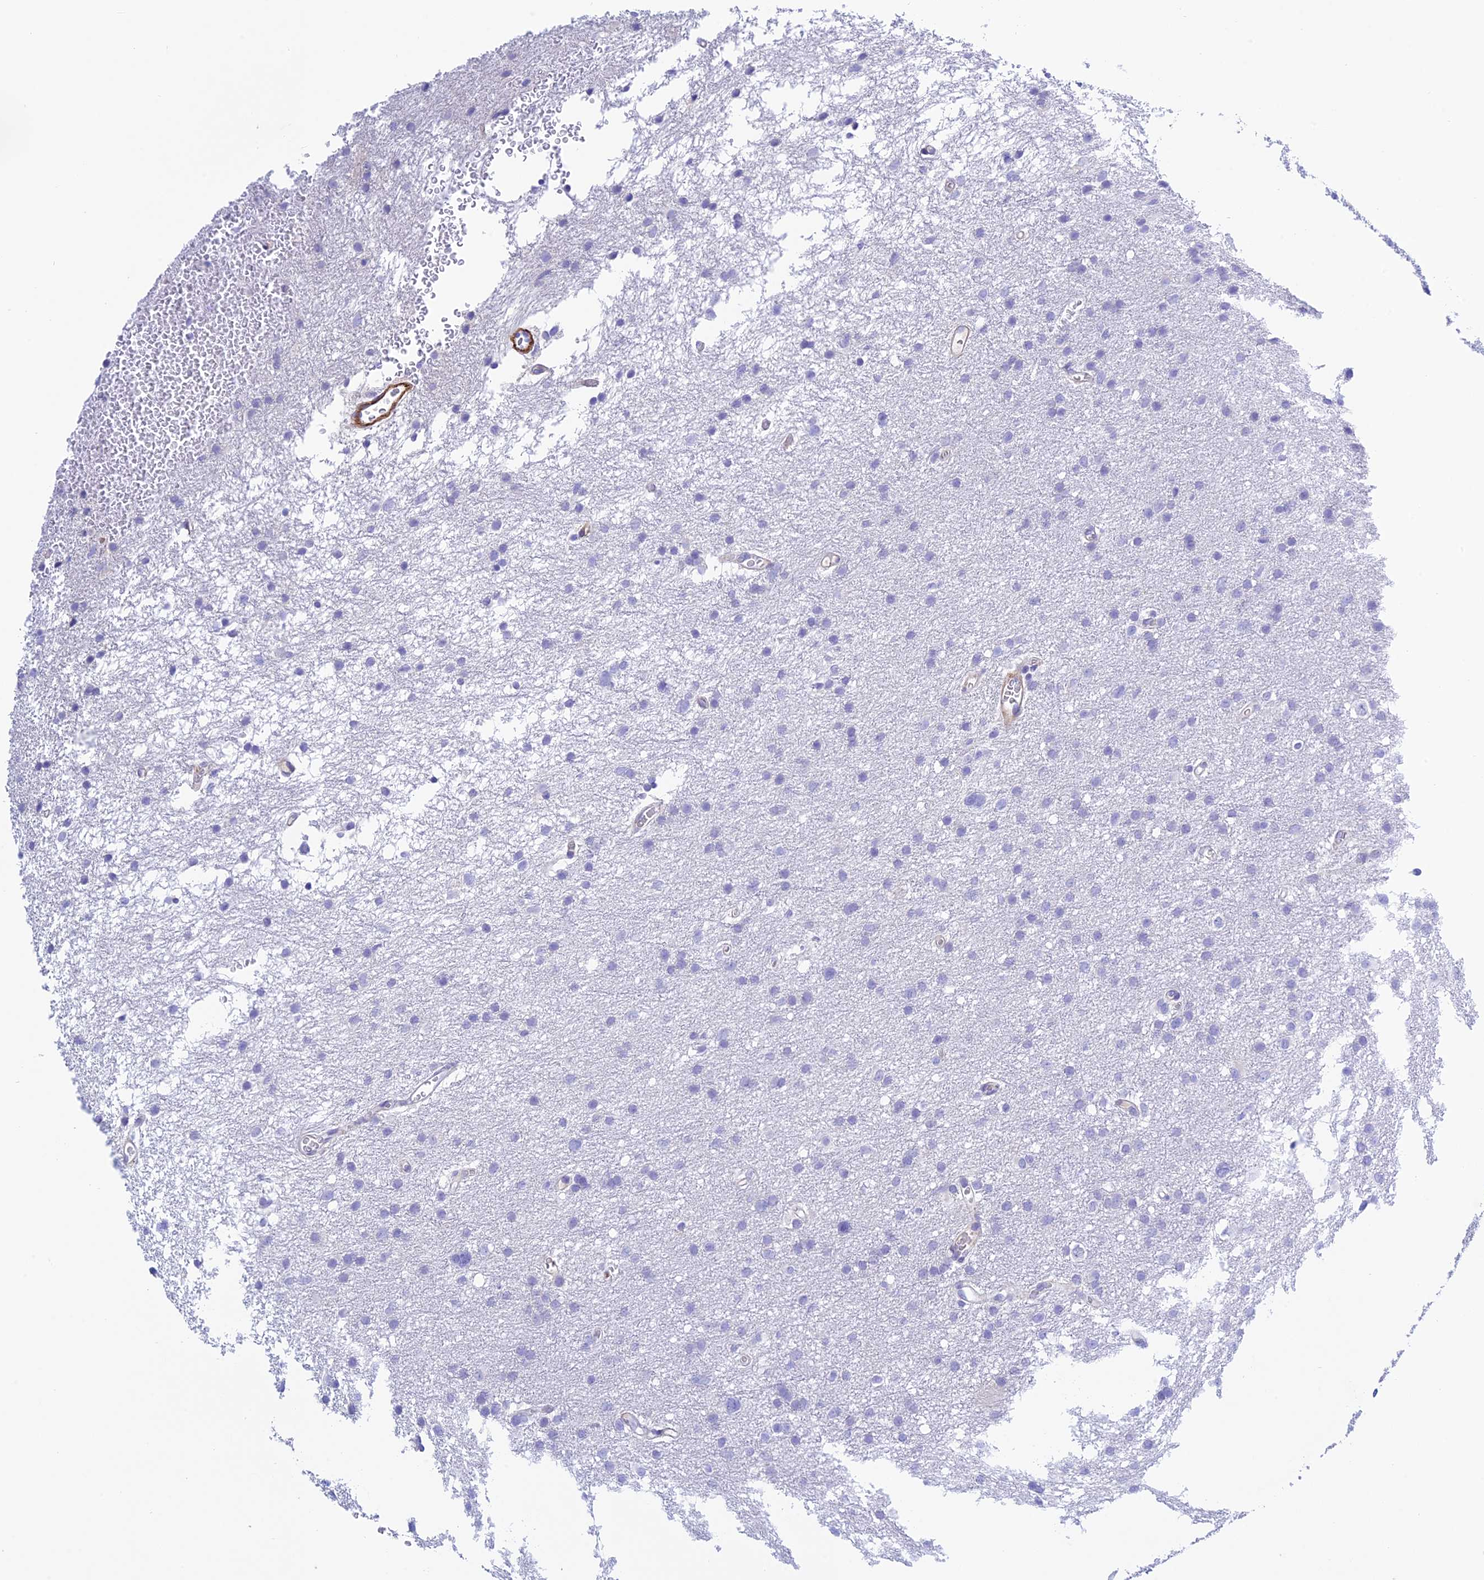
{"staining": {"intensity": "negative", "quantity": "none", "location": "none"}, "tissue": "glioma", "cell_type": "Tumor cells", "image_type": "cancer", "snomed": [{"axis": "morphology", "description": "Glioma, malignant, High grade"}, {"axis": "topography", "description": "Cerebral cortex"}], "caption": "Protein analysis of malignant high-grade glioma shows no significant positivity in tumor cells.", "gene": "ZDHHC16", "patient": {"sex": "female", "age": 36}}